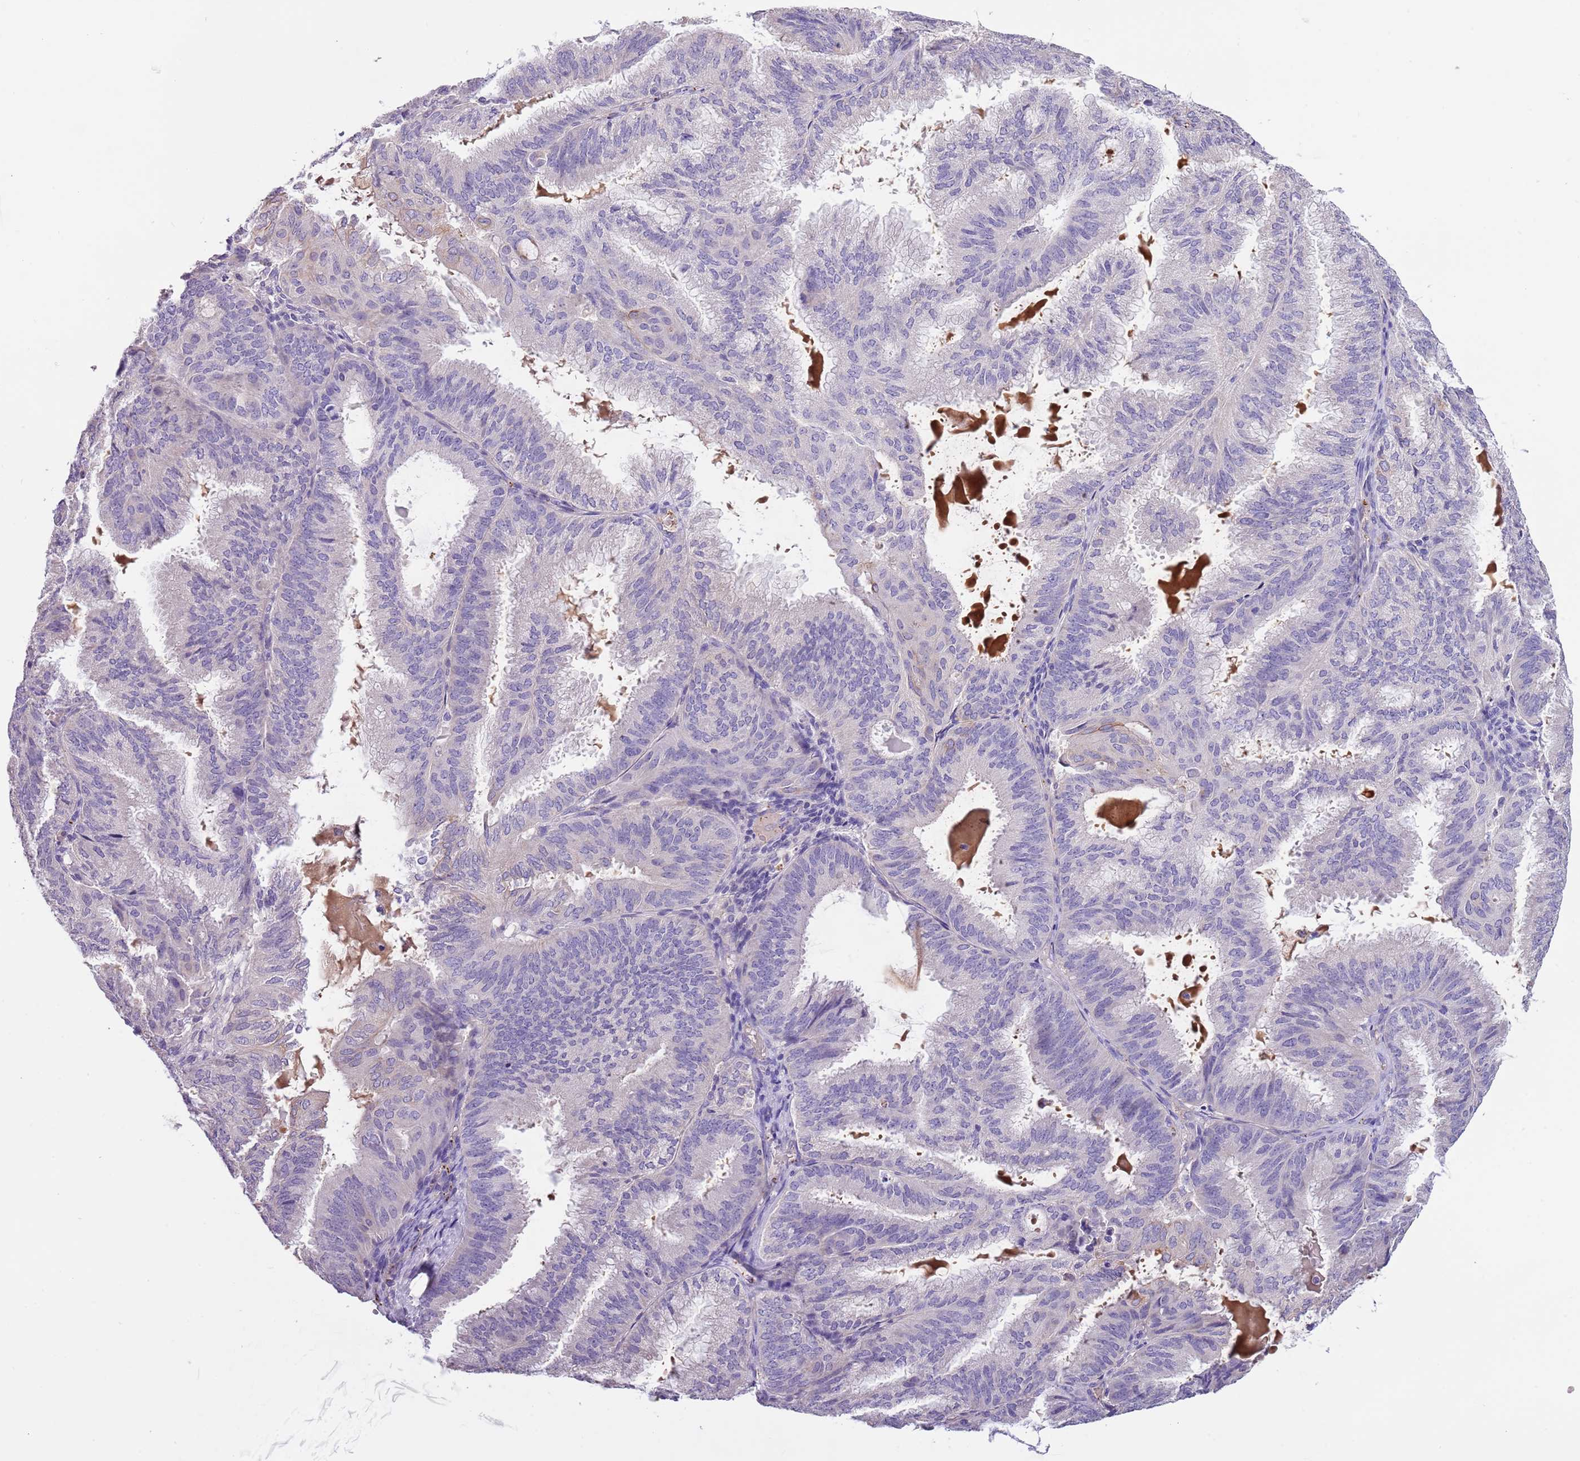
{"staining": {"intensity": "moderate", "quantity": "<25%", "location": "cytoplasmic/membranous"}, "tissue": "endometrial cancer", "cell_type": "Tumor cells", "image_type": "cancer", "snomed": [{"axis": "morphology", "description": "Adenocarcinoma, NOS"}, {"axis": "topography", "description": "Endometrium"}], "caption": "Immunohistochemical staining of endometrial cancer (adenocarcinoma) shows moderate cytoplasmic/membranous protein expression in about <25% of tumor cells. (brown staining indicates protein expression, while blue staining denotes nuclei).", "gene": "HES3", "patient": {"sex": "female", "age": 49}}